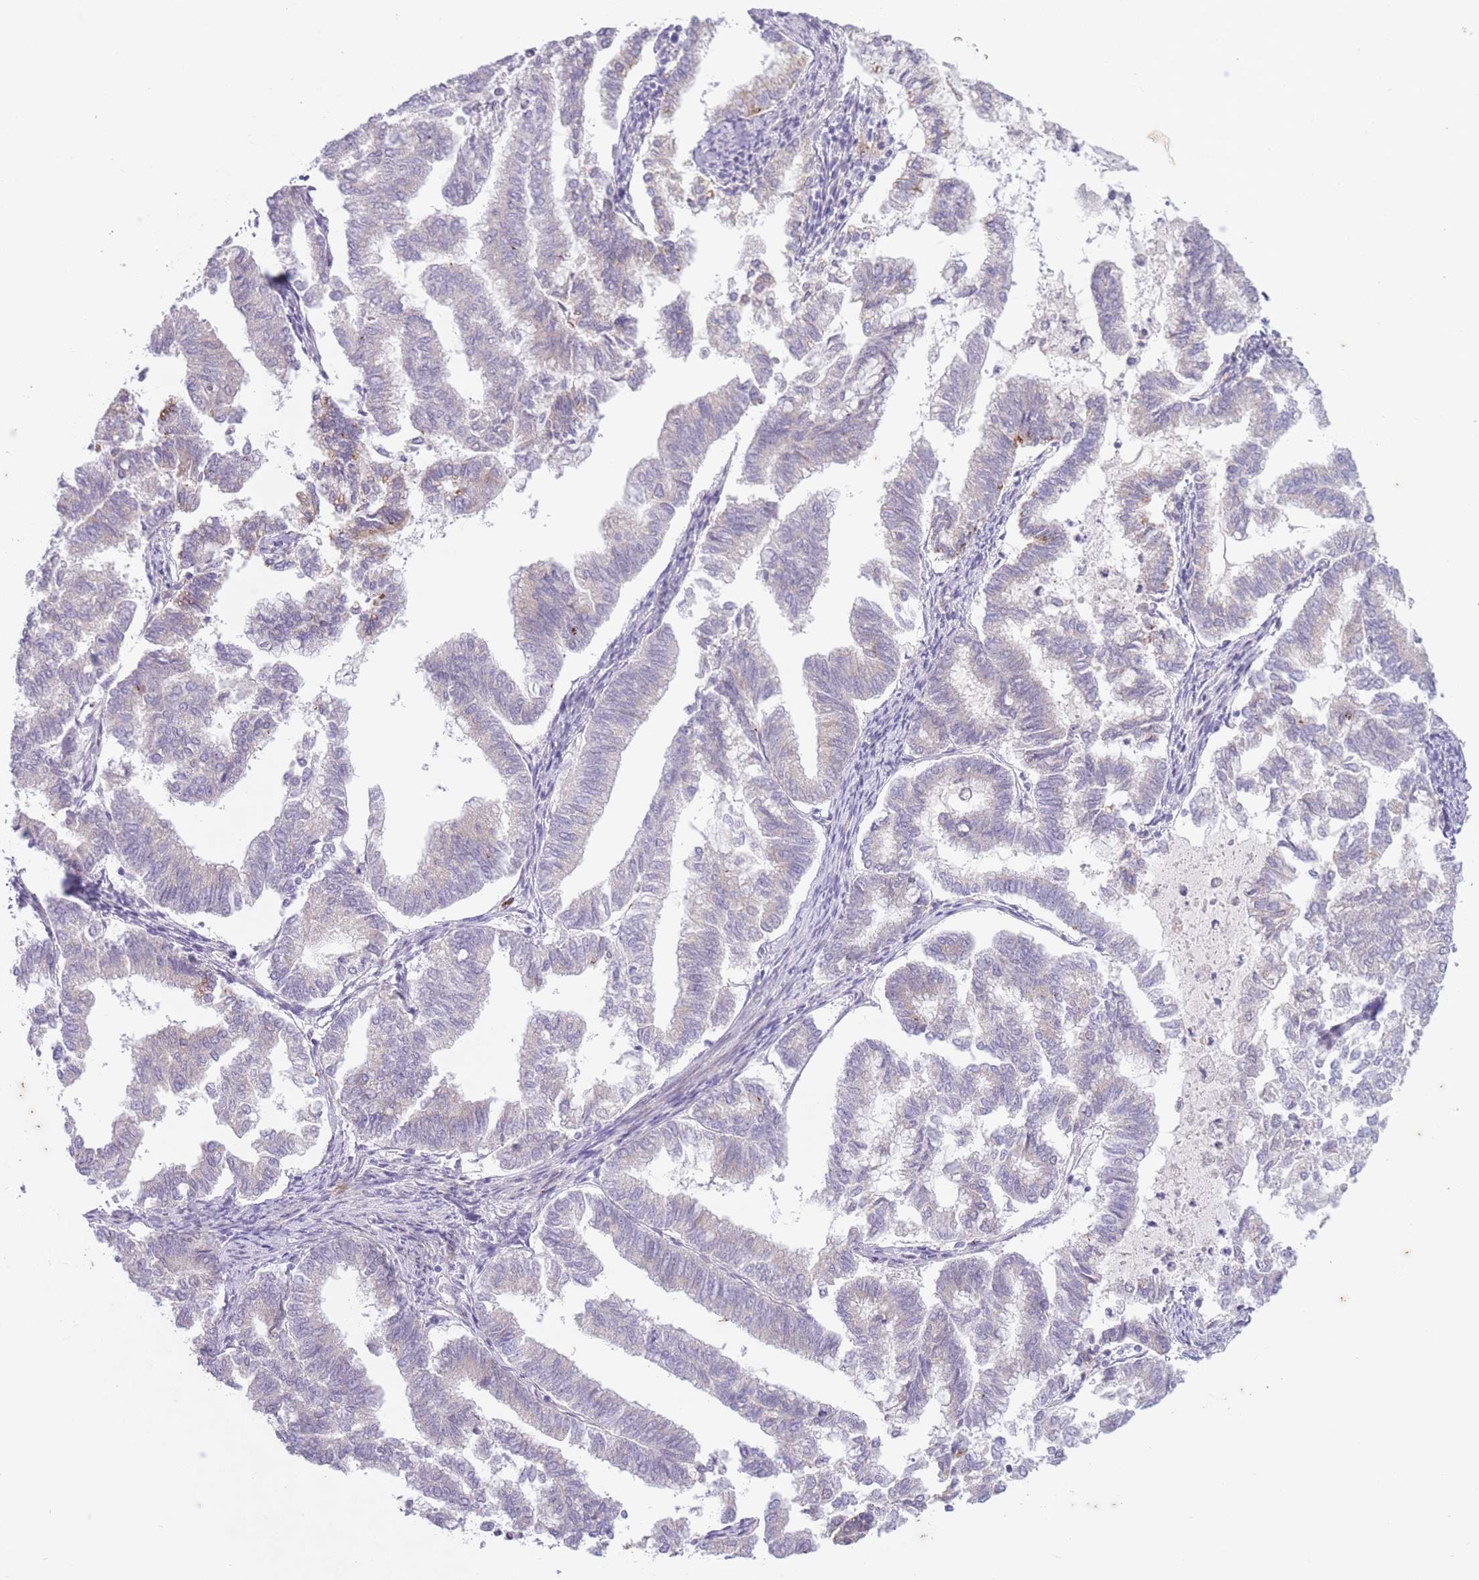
{"staining": {"intensity": "negative", "quantity": "none", "location": "none"}, "tissue": "endometrial cancer", "cell_type": "Tumor cells", "image_type": "cancer", "snomed": [{"axis": "morphology", "description": "Adenocarcinoma, NOS"}, {"axis": "topography", "description": "Endometrium"}], "caption": "High magnification brightfield microscopy of adenocarcinoma (endometrial) stained with DAB (3,3'-diaminobenzidine) (brown) and counterstained with hematoxylin (blue): tumor cells show no significant staining.", "gene": "ARPIN", "patient": {"sex": "female", "age": 79}}